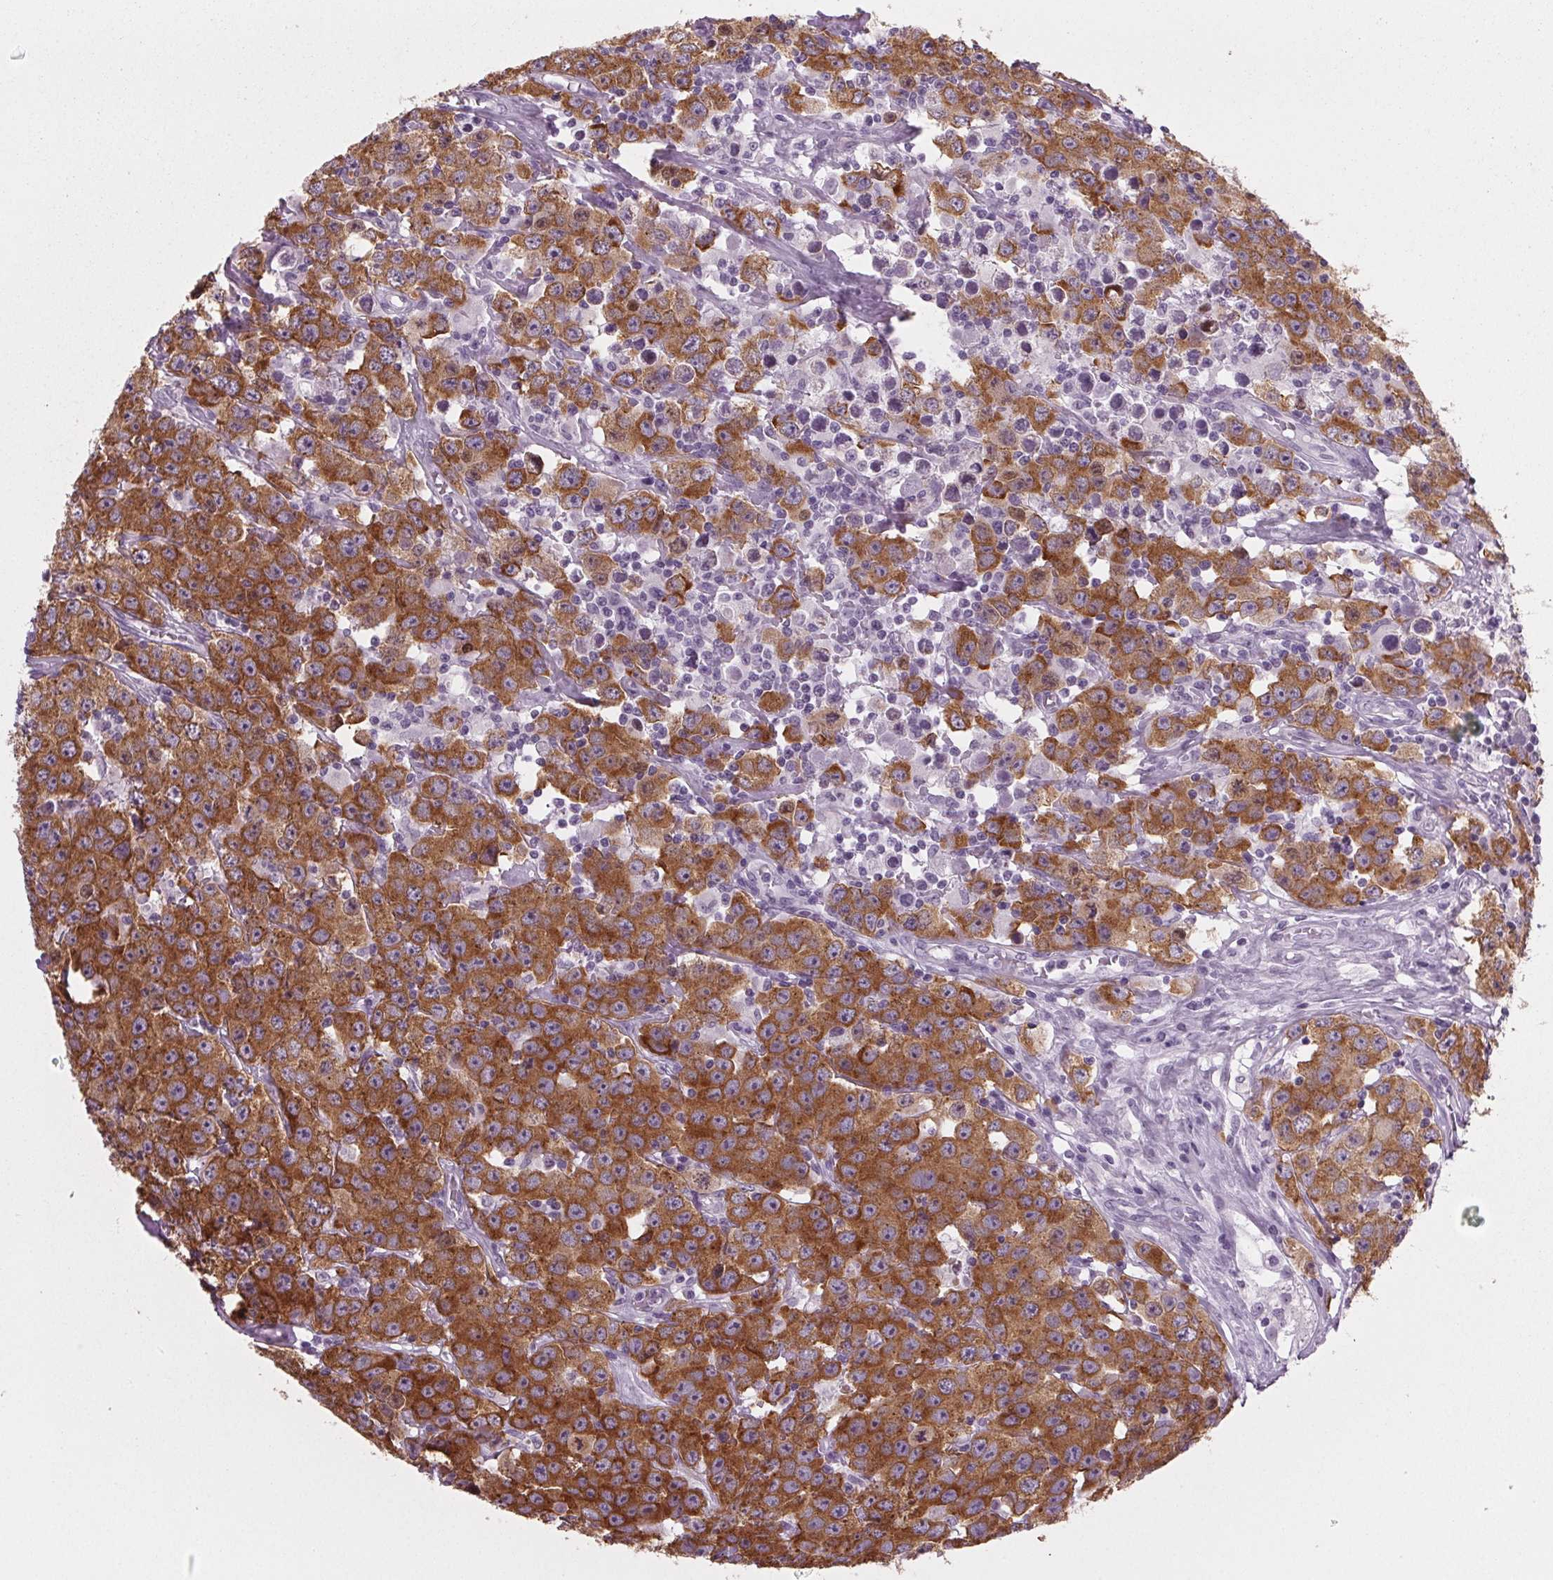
{"staining": {"intensity": "strong", "quantity": ">75%", "location": "cytoplasmic/membranous"}, "tissue": "testis cancer", "cell_type": "Tumor cells", "image_type": "cancer", "snomed": [{"axis": "morphology", "description": "Seminoma, NOS"}, {"axis": "topography", "description": "Testis"}], "caption": "This image exhibits immunohistochemistry staining of seminoma (testis), with high strong cytoplasmic/membranous staining in approximately >75% of tumor cells.", "gene": "IGF2BP1", "patient": {"sex": "male", "age": 52}}